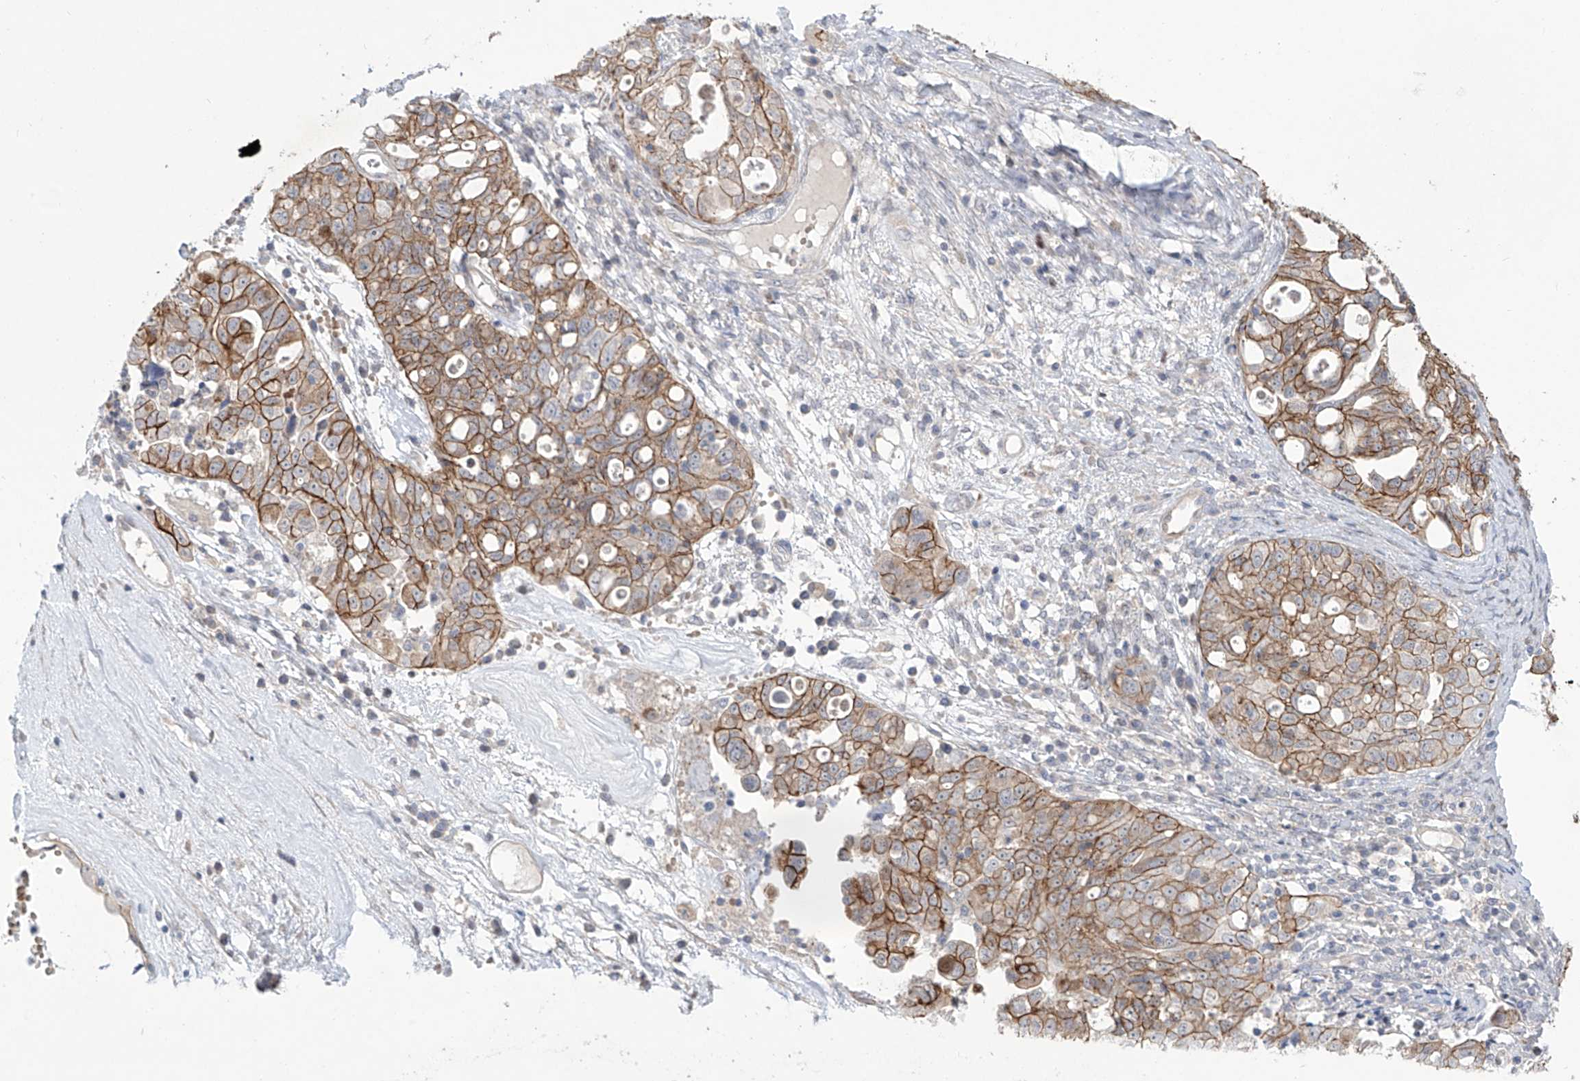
{"staining": {"intensity": "moderate", "quantity": ">75%", "location": "cytoplasmic/membranous"}, "tissue": "ovarian cancer", "cell_type": "Tumor cells", "image_type": "cancer", "snomed": [{"axis": "morphology", "description": "Carcinoma, NOS"}, {"axis": "morphology", "description": "Cystadenocarcinoma, serous, NOS"}, {"axis": "topography", "description": "Ovary"}], "caption": "Protein analysis of carcinoma (ovarian) tissue reveals moderate cytoplasmic/membranous positivity in approximately >75% of tumor cells. (Brightfield microscopy of DAB IHC at high magnification).", "gene": "LRRC1", "patient": {"sex": "female", "age": 69}}